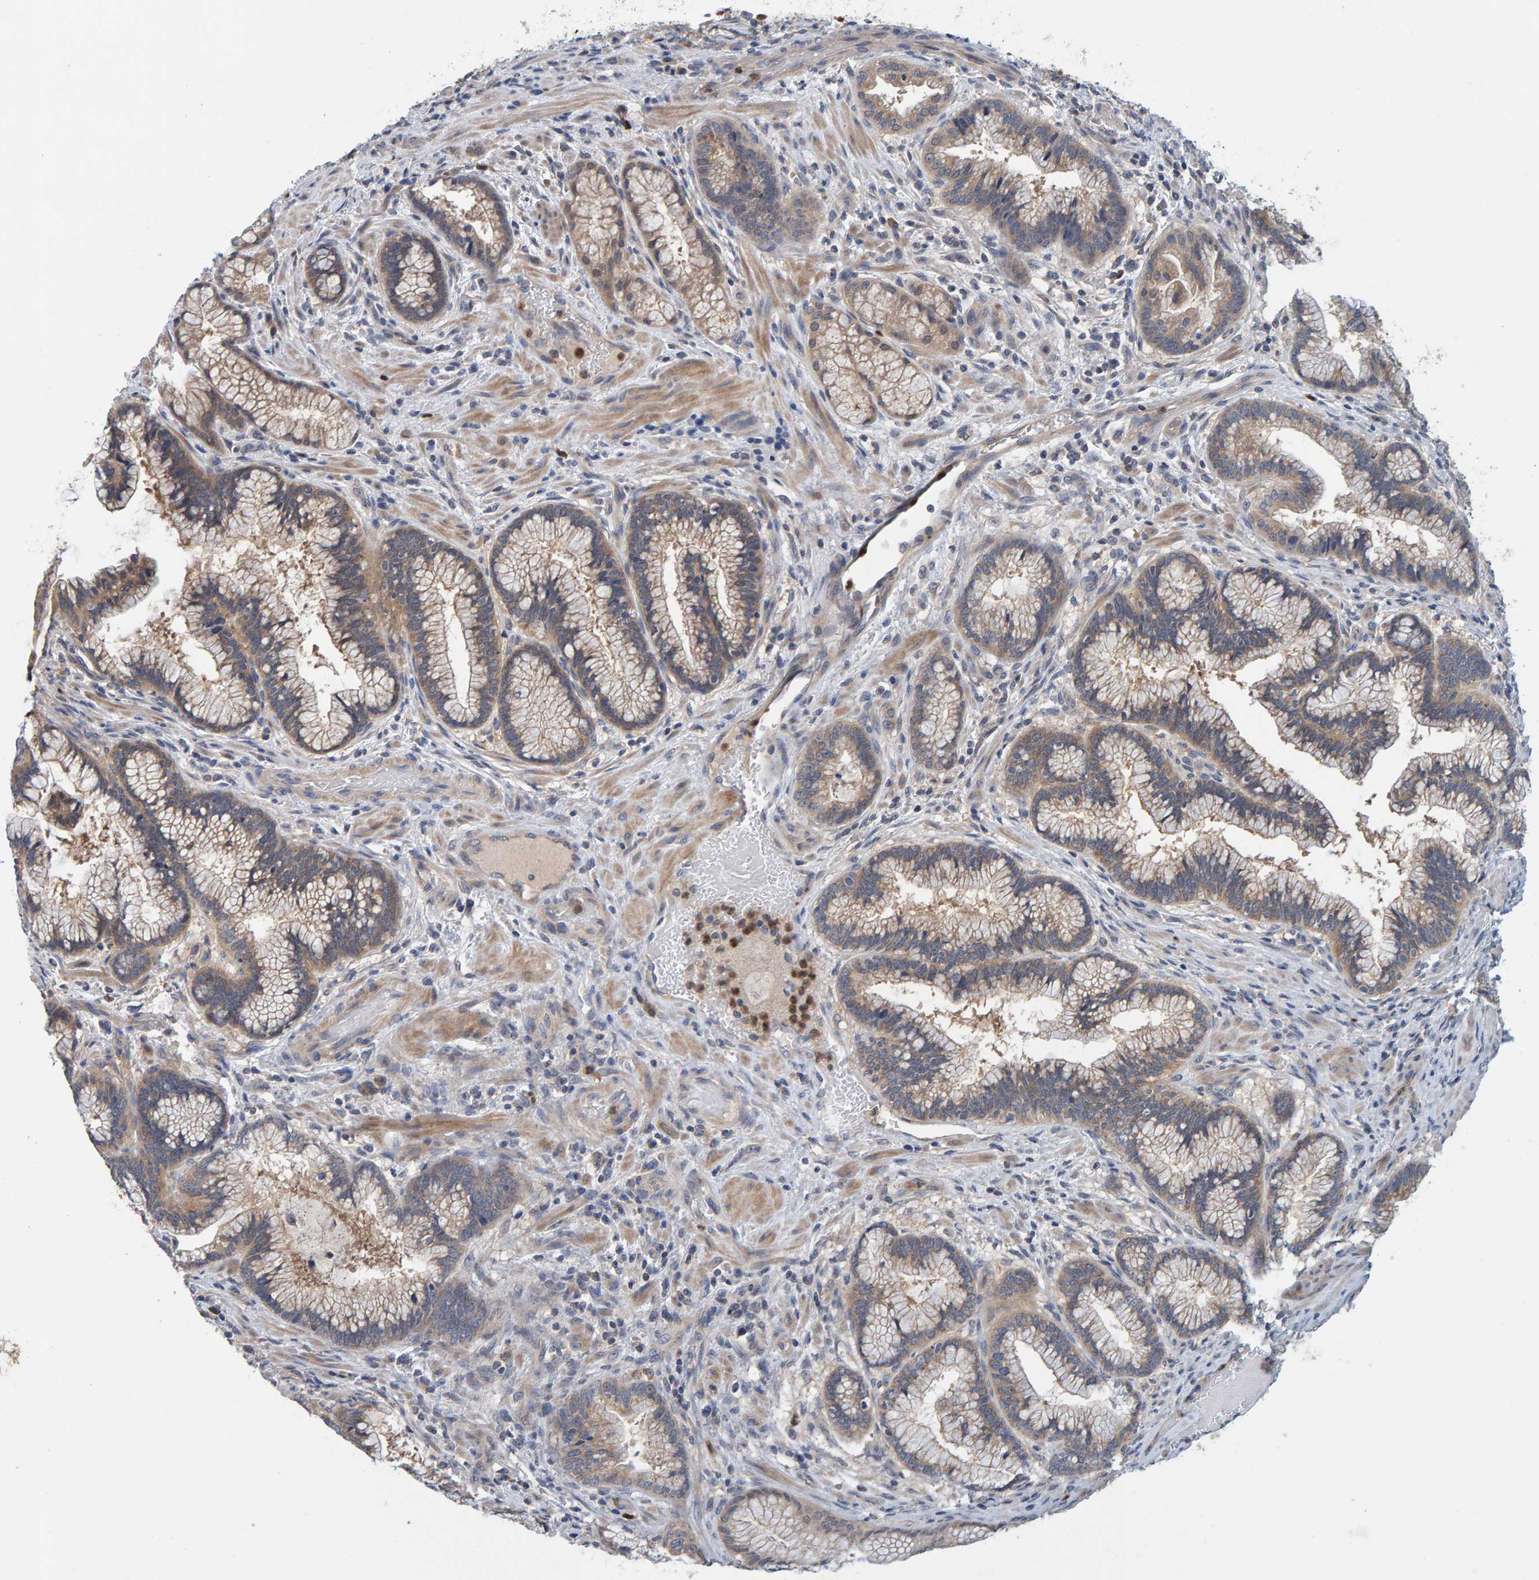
{"staining": {"intensity": "weak", "quantity": ">75%", "location": "cytoplasmic/membranous"}, "tissue": "pancreatic cancer", "cell_type": "Tumor cells", "image_type": "cancer", "snomed": [{"axis": "morphology", "description": "Adenocarcinoma, NOS"}, {"axis": "topography", "description": "Pancreas"}], "caption": "IHC of pancreatic cancer exhibits low levels of weak cytoplasmic/membranous staining in approximately >75% of tumor cells.", "gene": "TATDN1", "patient": {"sex": "female", "age": 64}}